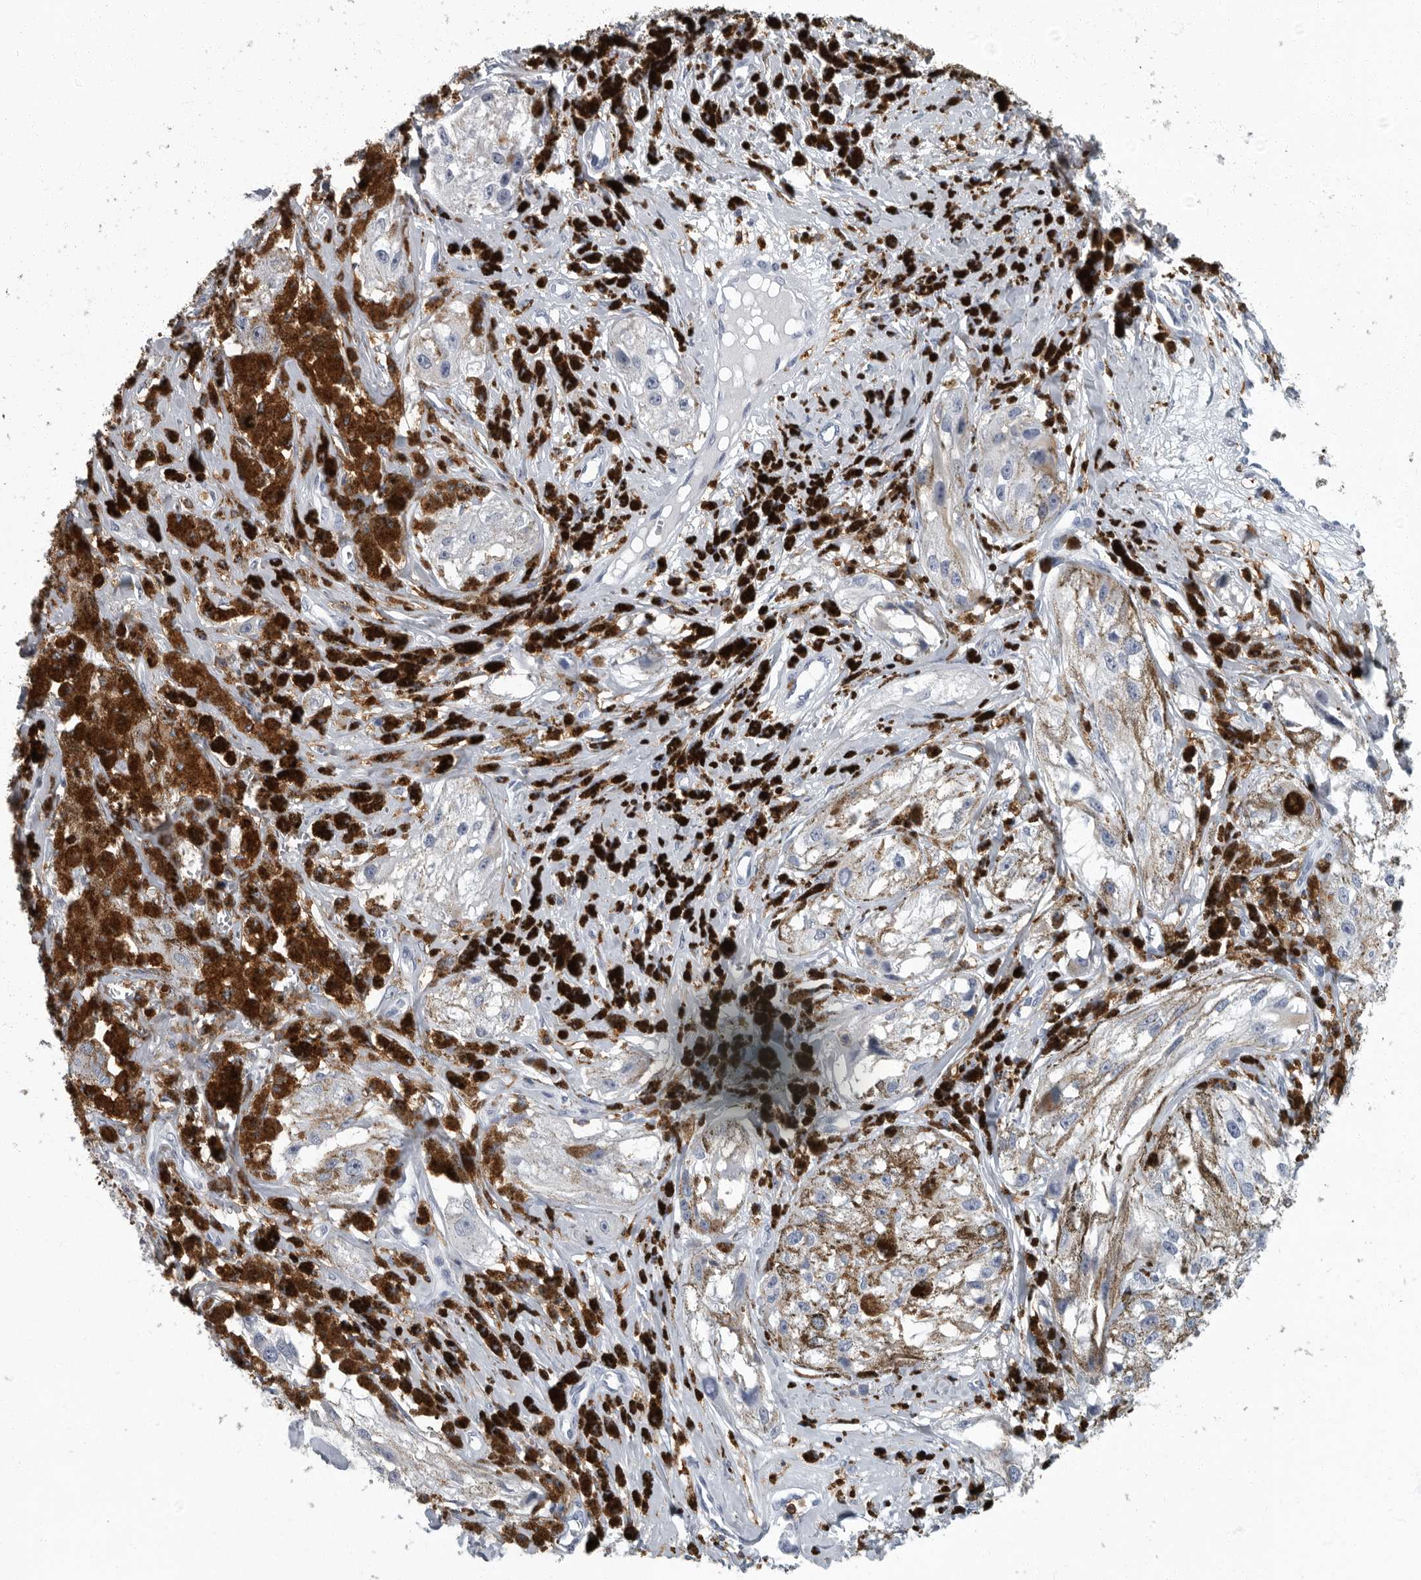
{"staining": {"intensity": "negative", "quantity": "none", "location": "none"}, "tissue": "melanoma", "cell_type": "Tumor cells", "image_type": "cancer", "snomed": [{"axis": "morphology", "description": "Malignant melanoma, NOS"}, {"axis": "topography", "description": "Skin"}], "caption": "Tumor cells are negative for protein expression in human melanoma.", "gene": "FCER1G", "patient": {"sex": "male", "age": 88}}